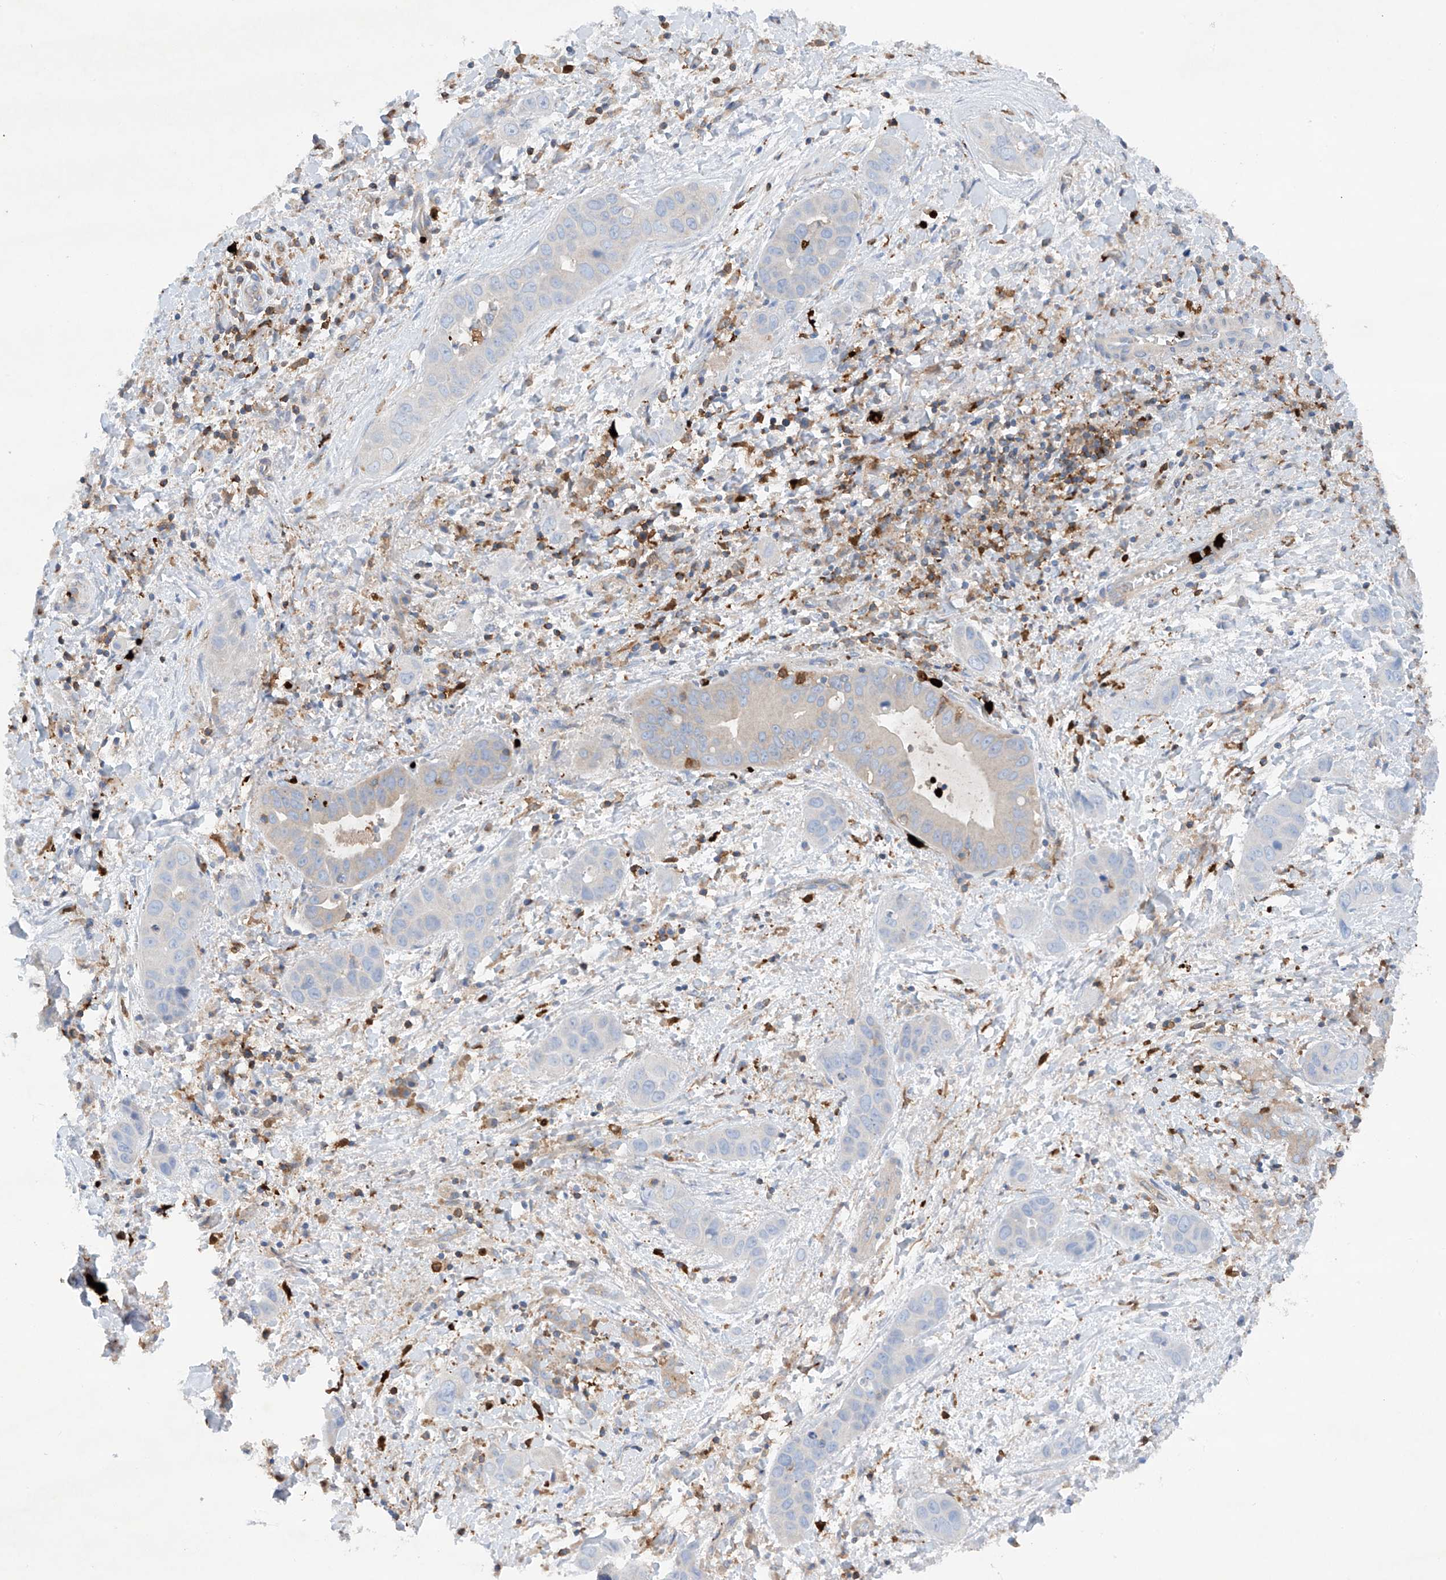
{"staining": {"intensity": "negative", "quantity": "none", "location": "none"}, "tissue": "liver cancer", "cell_type": "Tumor cells", "image_type": "cancer", "snomed": [{"axis": "morphology", "description": "Cholangiocarcinoma"}, {"axis": "topography", "description": "Liver"}], "caption": "There is no significant expression in tumor cells of liver cancer.", "gene": "PHACTR2", "patient": {"sex": "female", "age": 52}}